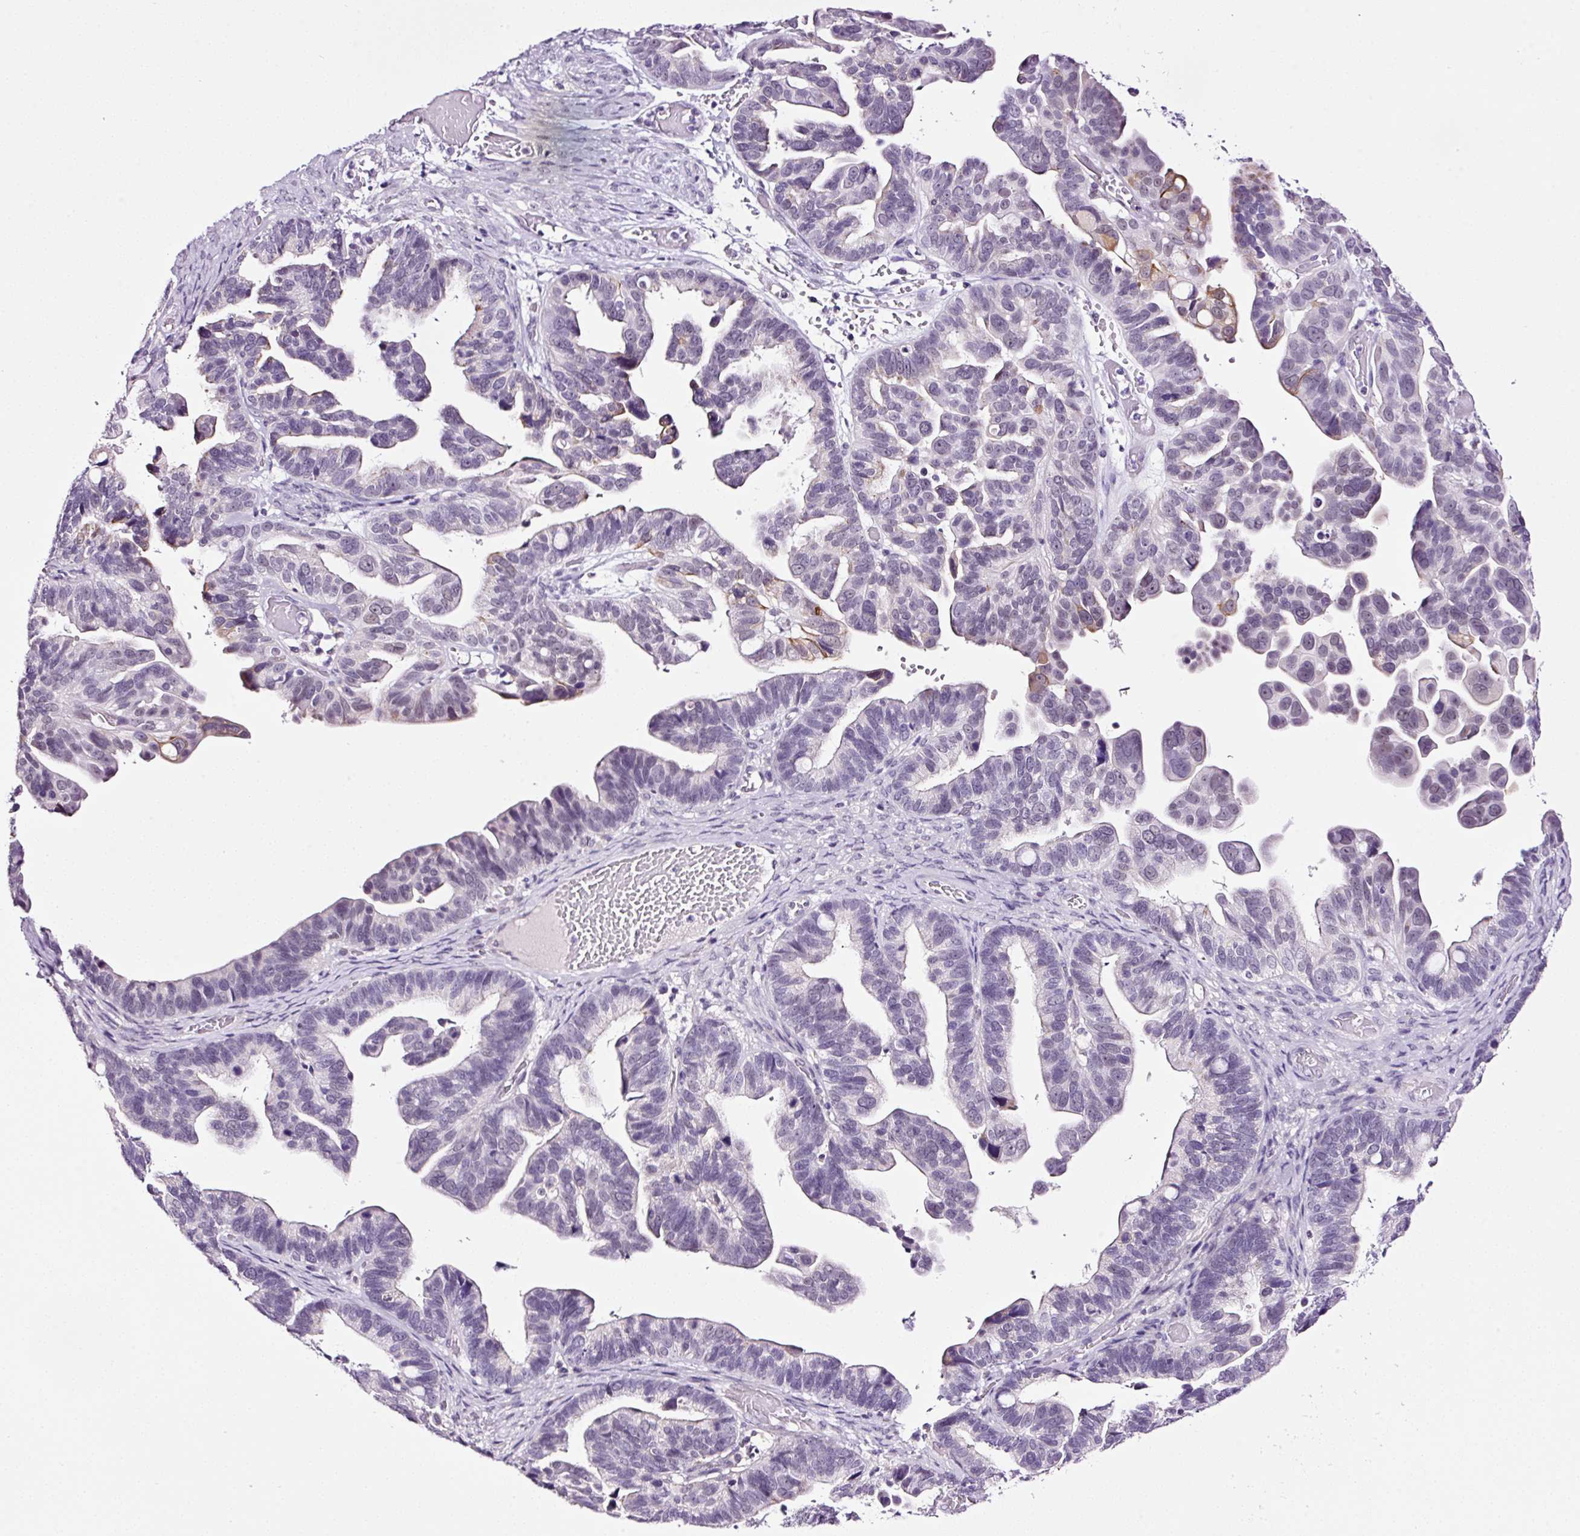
{"staining": {"intensity": "moderate", "quantity": "<25%", "location": "cytoplasmic/membranous"}, "tissue": "ovarian cancer", "cell_type": "Tumor cells", "image_type": "cancer", "snomed": [{"axis": "morphology", "description": "Cystadenocarcinoma, serous, NOS"}, {"axis": "topography", "description": "Ovary"}], "caption": "Ovarian cancer (serous cystadenocarcinoma) stained for a protein displays moderate cytoplasmic/membranous positivity in tumor cells.", "gene": "RTF2", "patient": {"sex": "female", "age": 56}}